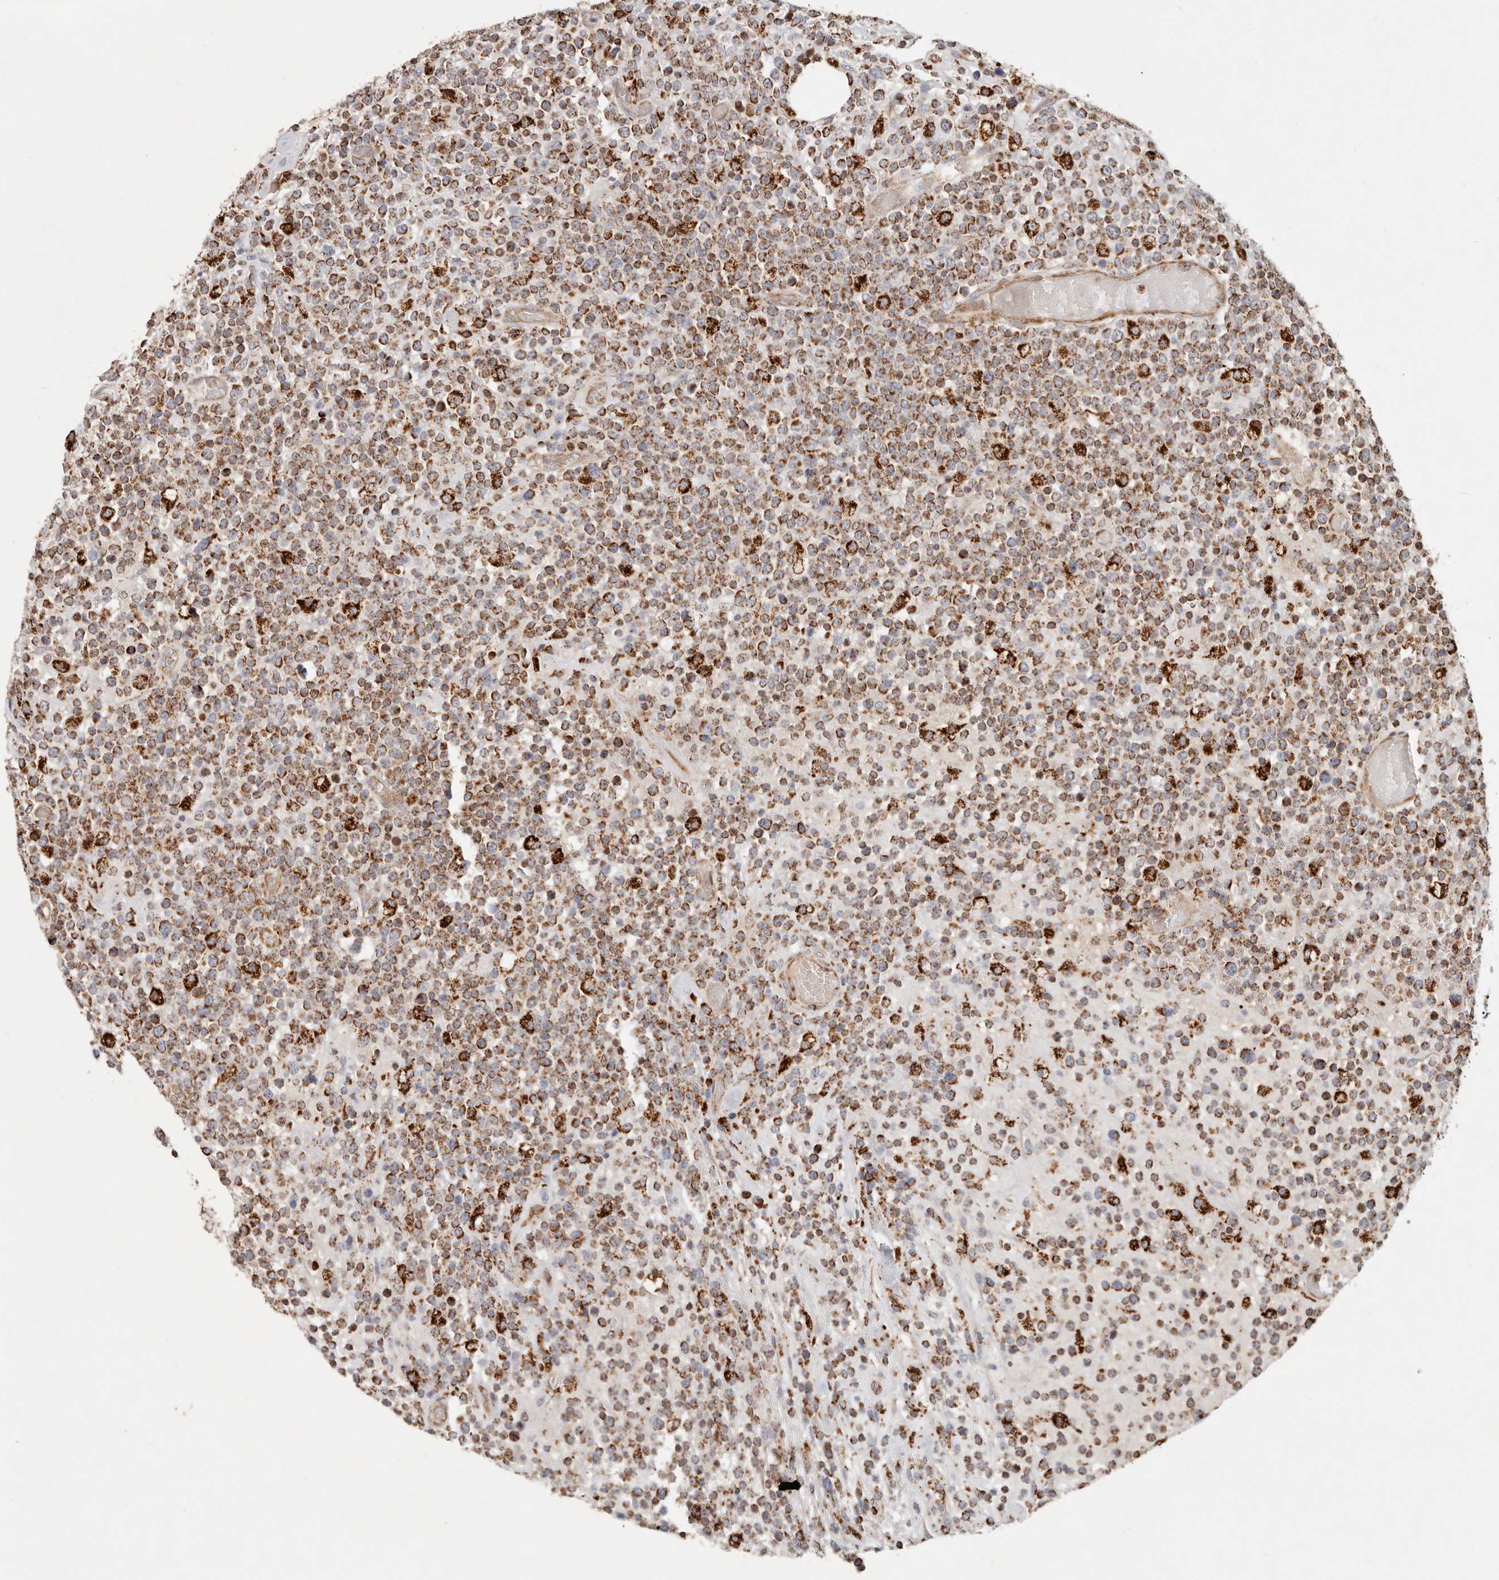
{"staining": {"intensity": "strong", "quantity": ">75%", "location": "cytoplasmic/membranous"}, "tissue": "lymphoma", "cell_type": "Tumor cells", "image_type": "cancer", "snomed": [{"axis": "morphology", "description": "Malignant lymphoma, non-Hodgkin's type, High grade"}, {"axis": "topography", "description": "Colon"}], "caption": "Tumor cells display high levels of strong cytoplasmic/membranous expression in about >75% of cells in lymphoma. (DAB IHC with brightfield microscopy, high magnification).", "gene": "ARHGEF10L", "patient": {"sex": "female", "age": 53}}